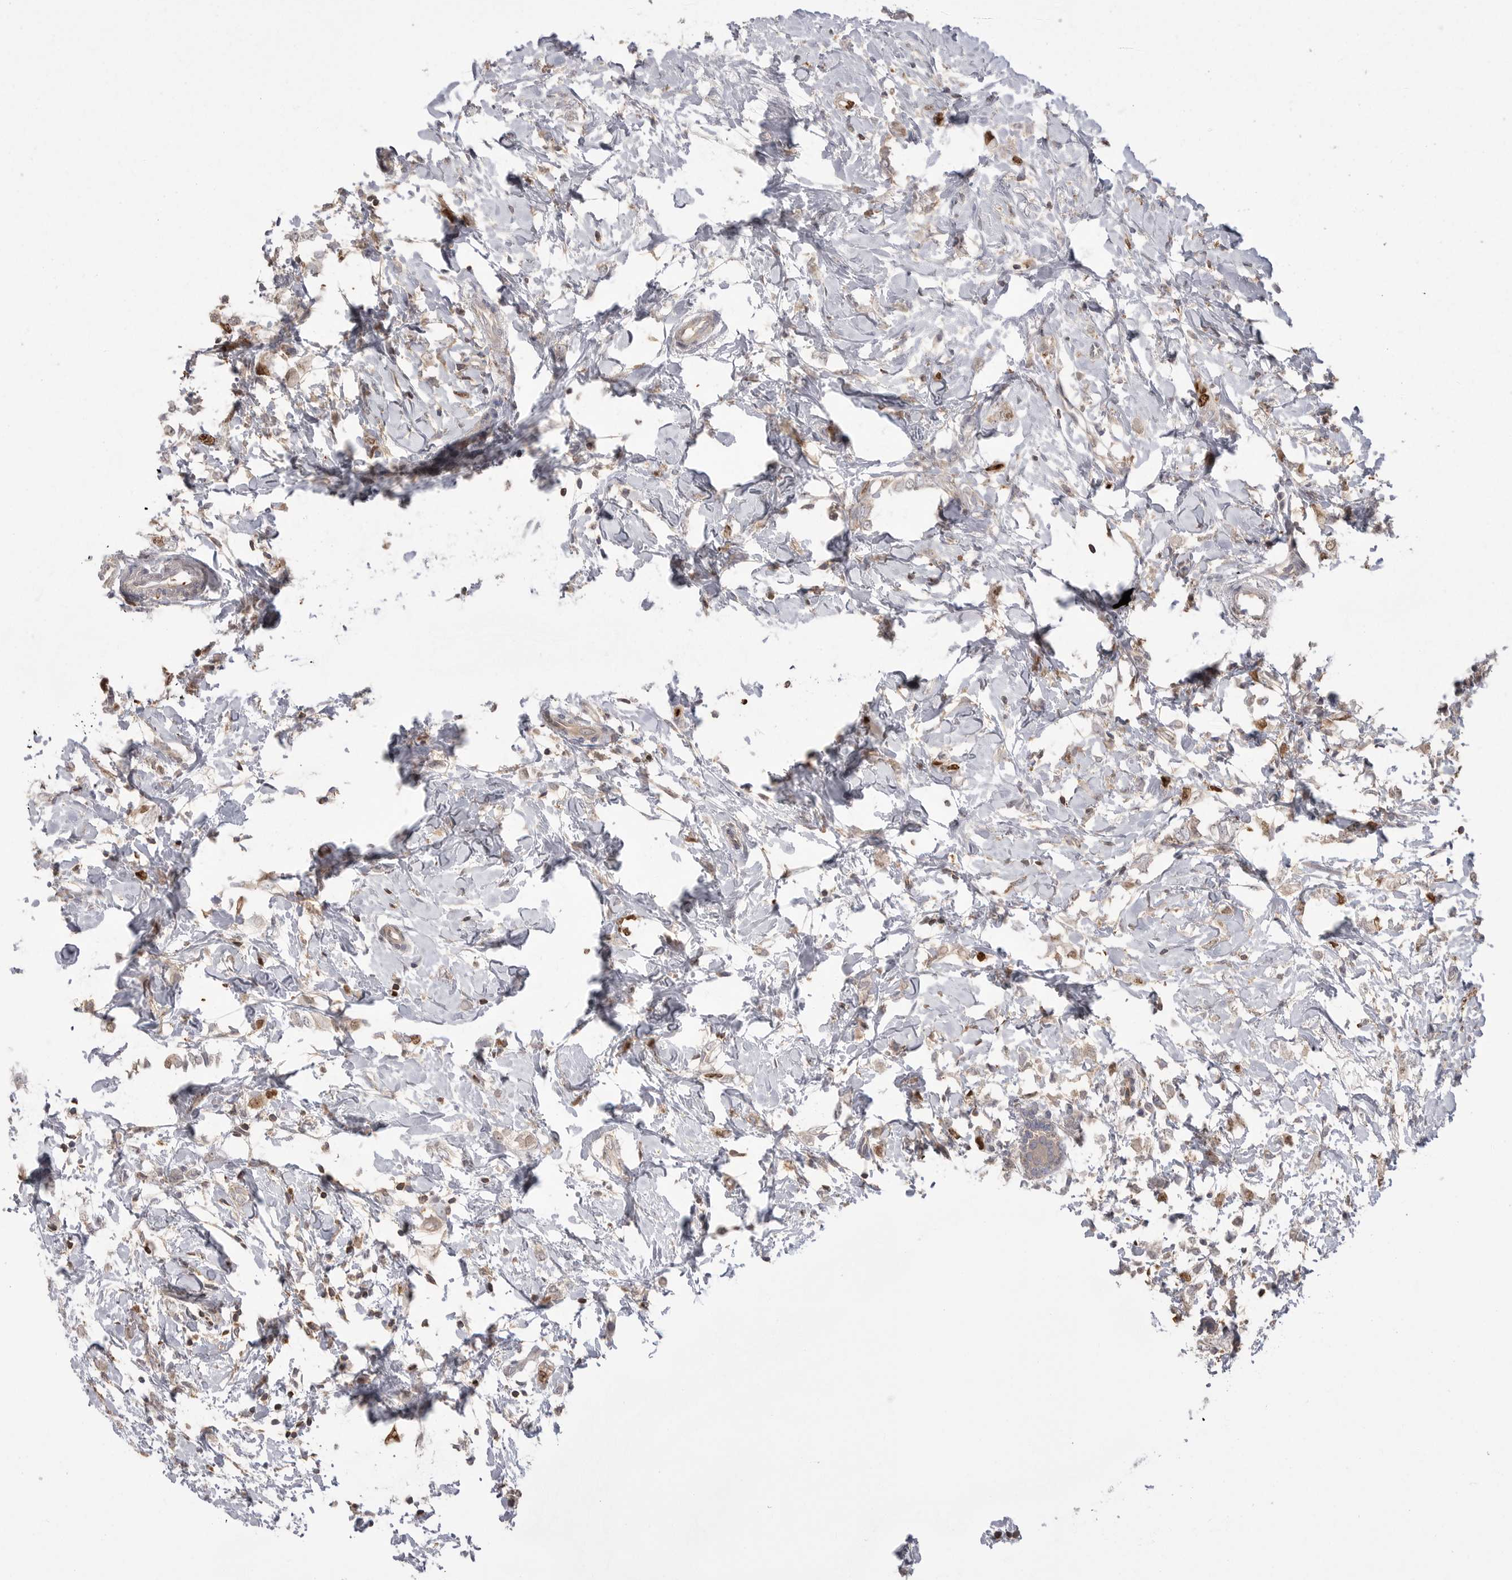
{"staining": {"intensity": "strong", "quantity": "<25%", "location": "cytoplasmic/membranous,nuclear"}, "tissue": "breast cancer", "cell_type": "Tumor cells", "image_type": "cancer", "snomed": [{"axis": "morphology", "description": "Normal tissue, NOS"}, {"axis": "morphology", "description": "Lobular carcinoma"}, {"axis": "topography", "description": "Breast"}], "caption": "A brown stain highlights strong cytoplasmic/membranous and nuclear expression of a protein in human lobular carcinoma (breast) tumor cells.", "gene": "TOP2A", "patient": {"sex": "female", "age": 47}}